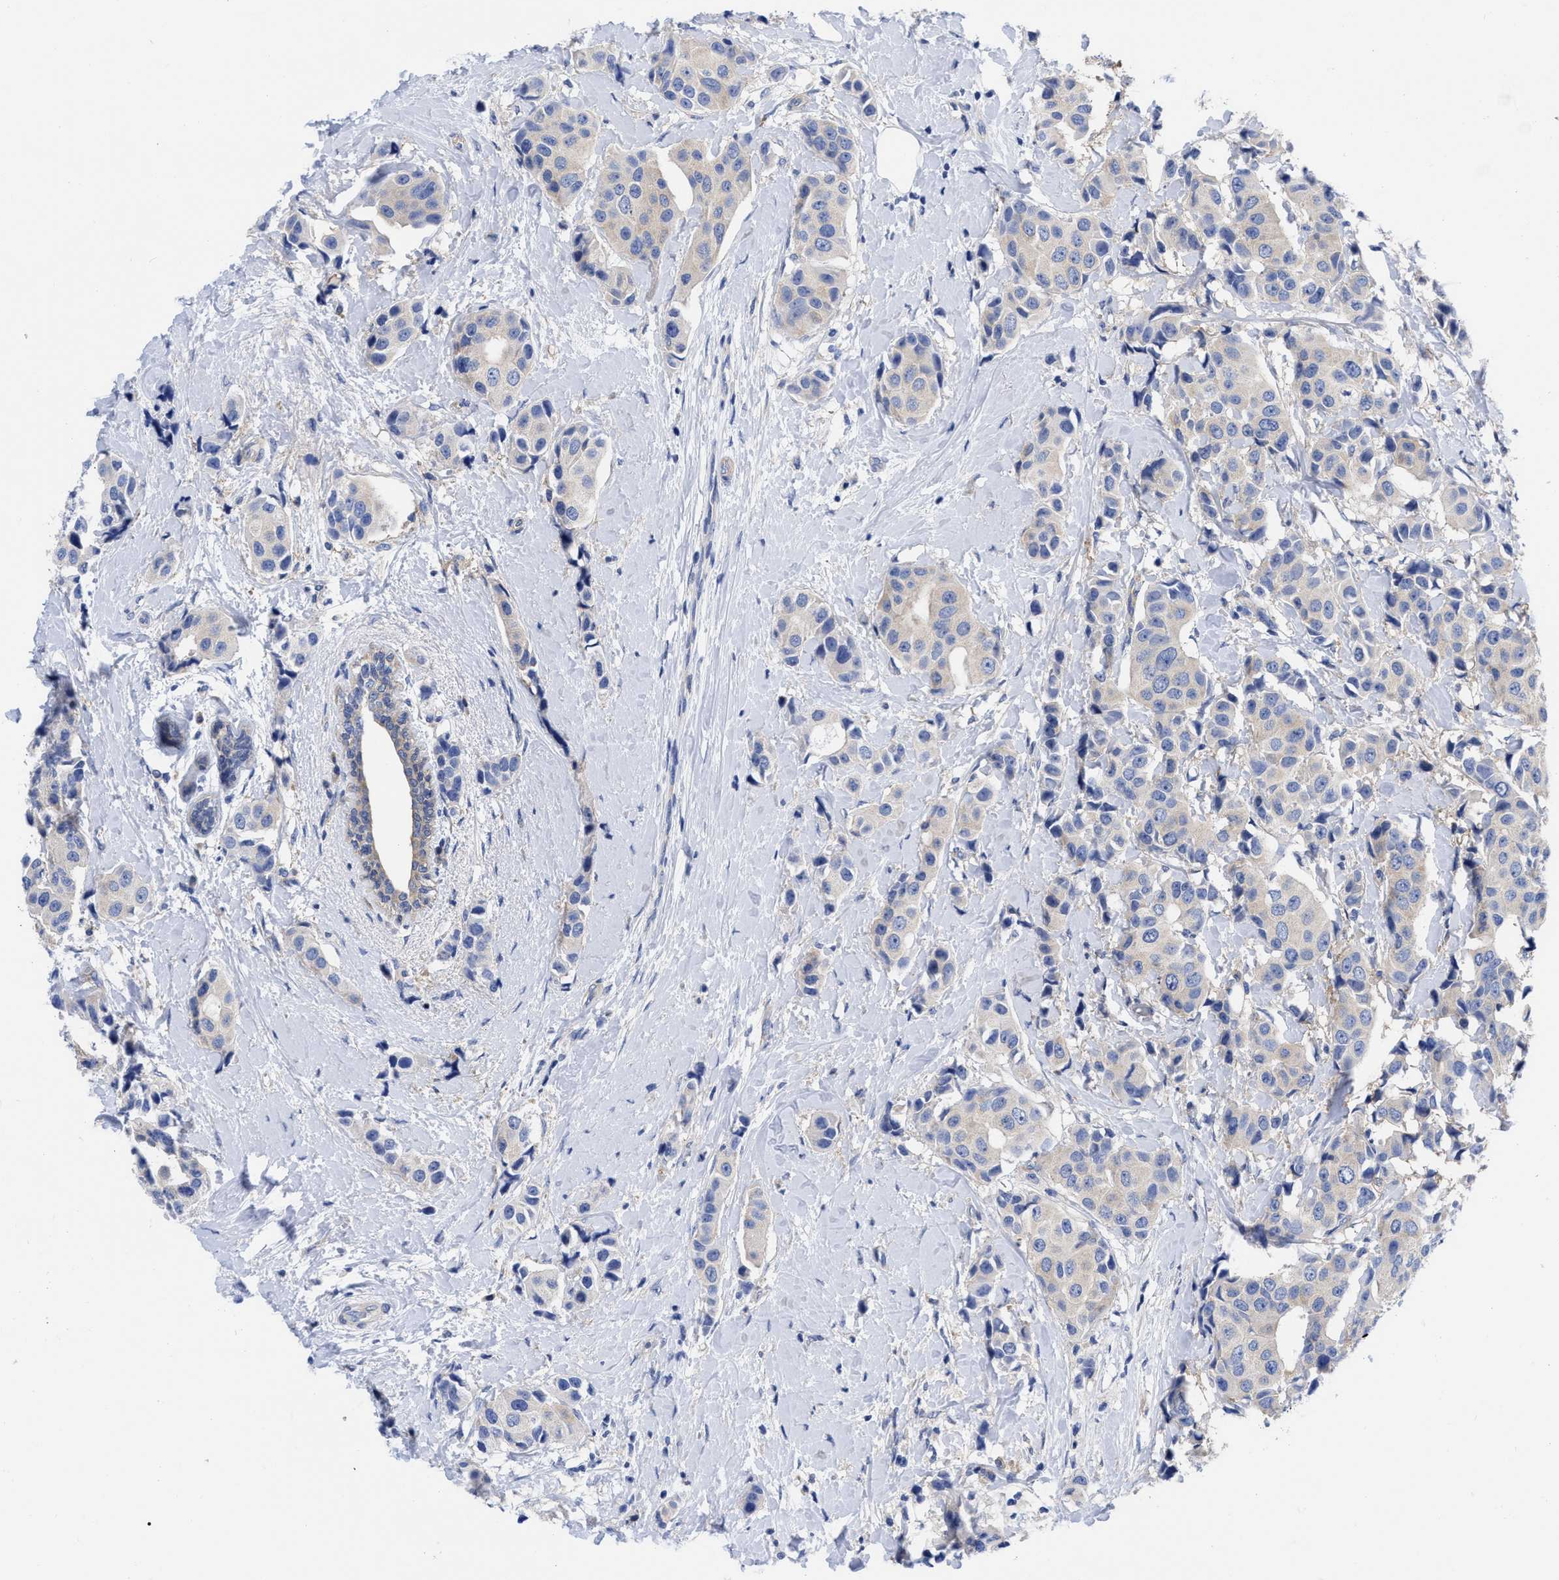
{"staining": {"intensity": "negative", "quantity": "none", "location": "none"}, "tissue": "breast cancer", "cell_type": "Tumor cells", "image_type": "cancer", "snomed": [{"axis": "morphology", "description": "Normal tissue, NOS"}, {"axis": "morphology", "description": "Duct carcinoma"}, {"axis": "topography", "description": "Breast"}], "caption": "Breast cancer (infiltrating ductal carcinoma) stained for a protein using immunohistochemistry (IHC) shows no staining tumor cells.", "gene": "RBKS", "patient": {"sex": "female", "age": 39}}